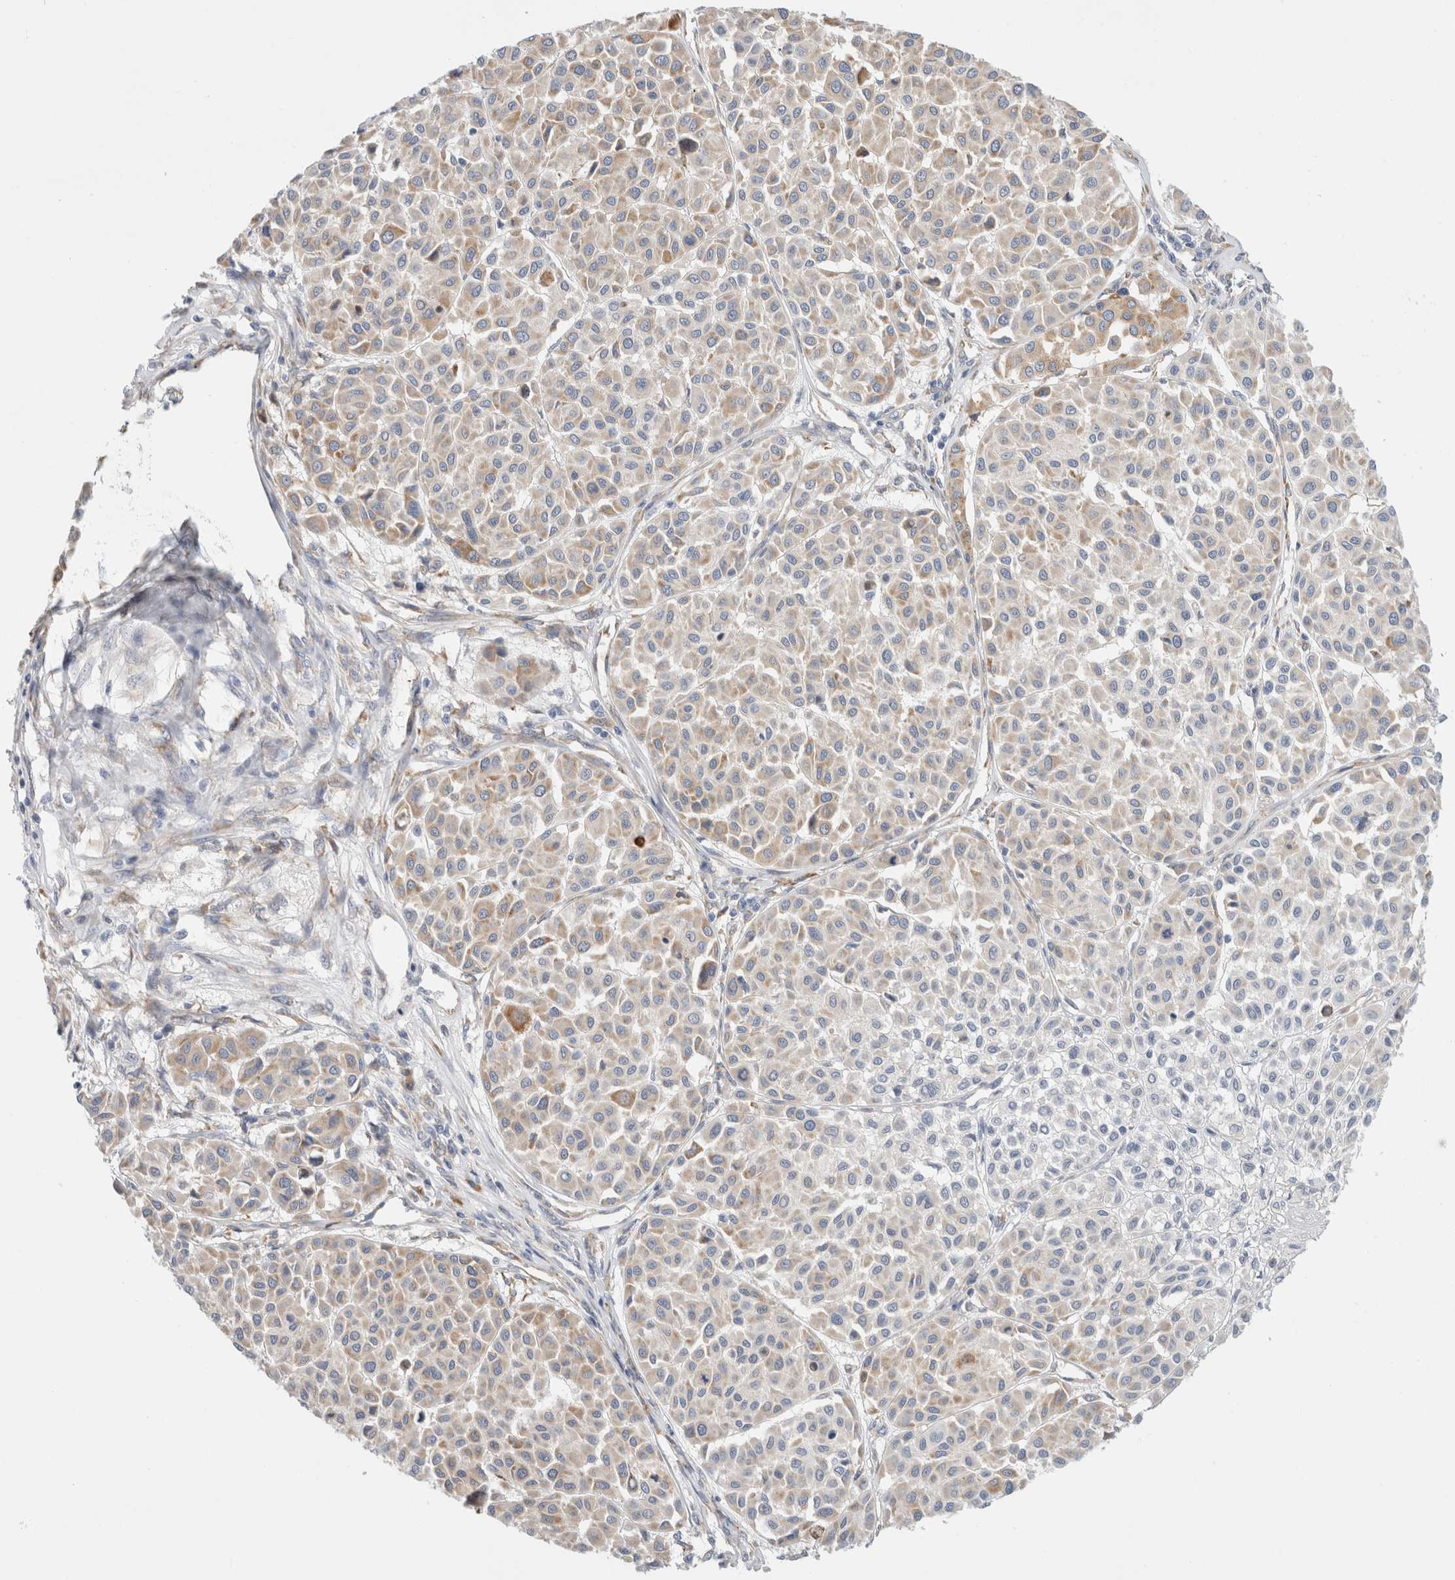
{"staining": {"intensity": "weak", "quantity": "25%-75%", "location": "cytoplasmic/membranous"}, "tissue": "melanoma", "cell_type": "Tumor cells", "image_type": "cancer", "snomed": [{"axis": "morphology", "description": "Malignant melanoma, Metastatic site"}, {"axis": "topography", "description": "Soft tissue"}], "caption": "Melanoma stained with DAB IHC exhibits low levels of weak cytoplasmic/membranous positivity in approximately 25%-75% of tumor cells. (DAB (3,3'-diaminobenzidine) IHC with brightfield microscopy, high magnification).", "gene": "CSK", "patient": {"sex": "male", "age": 41}}